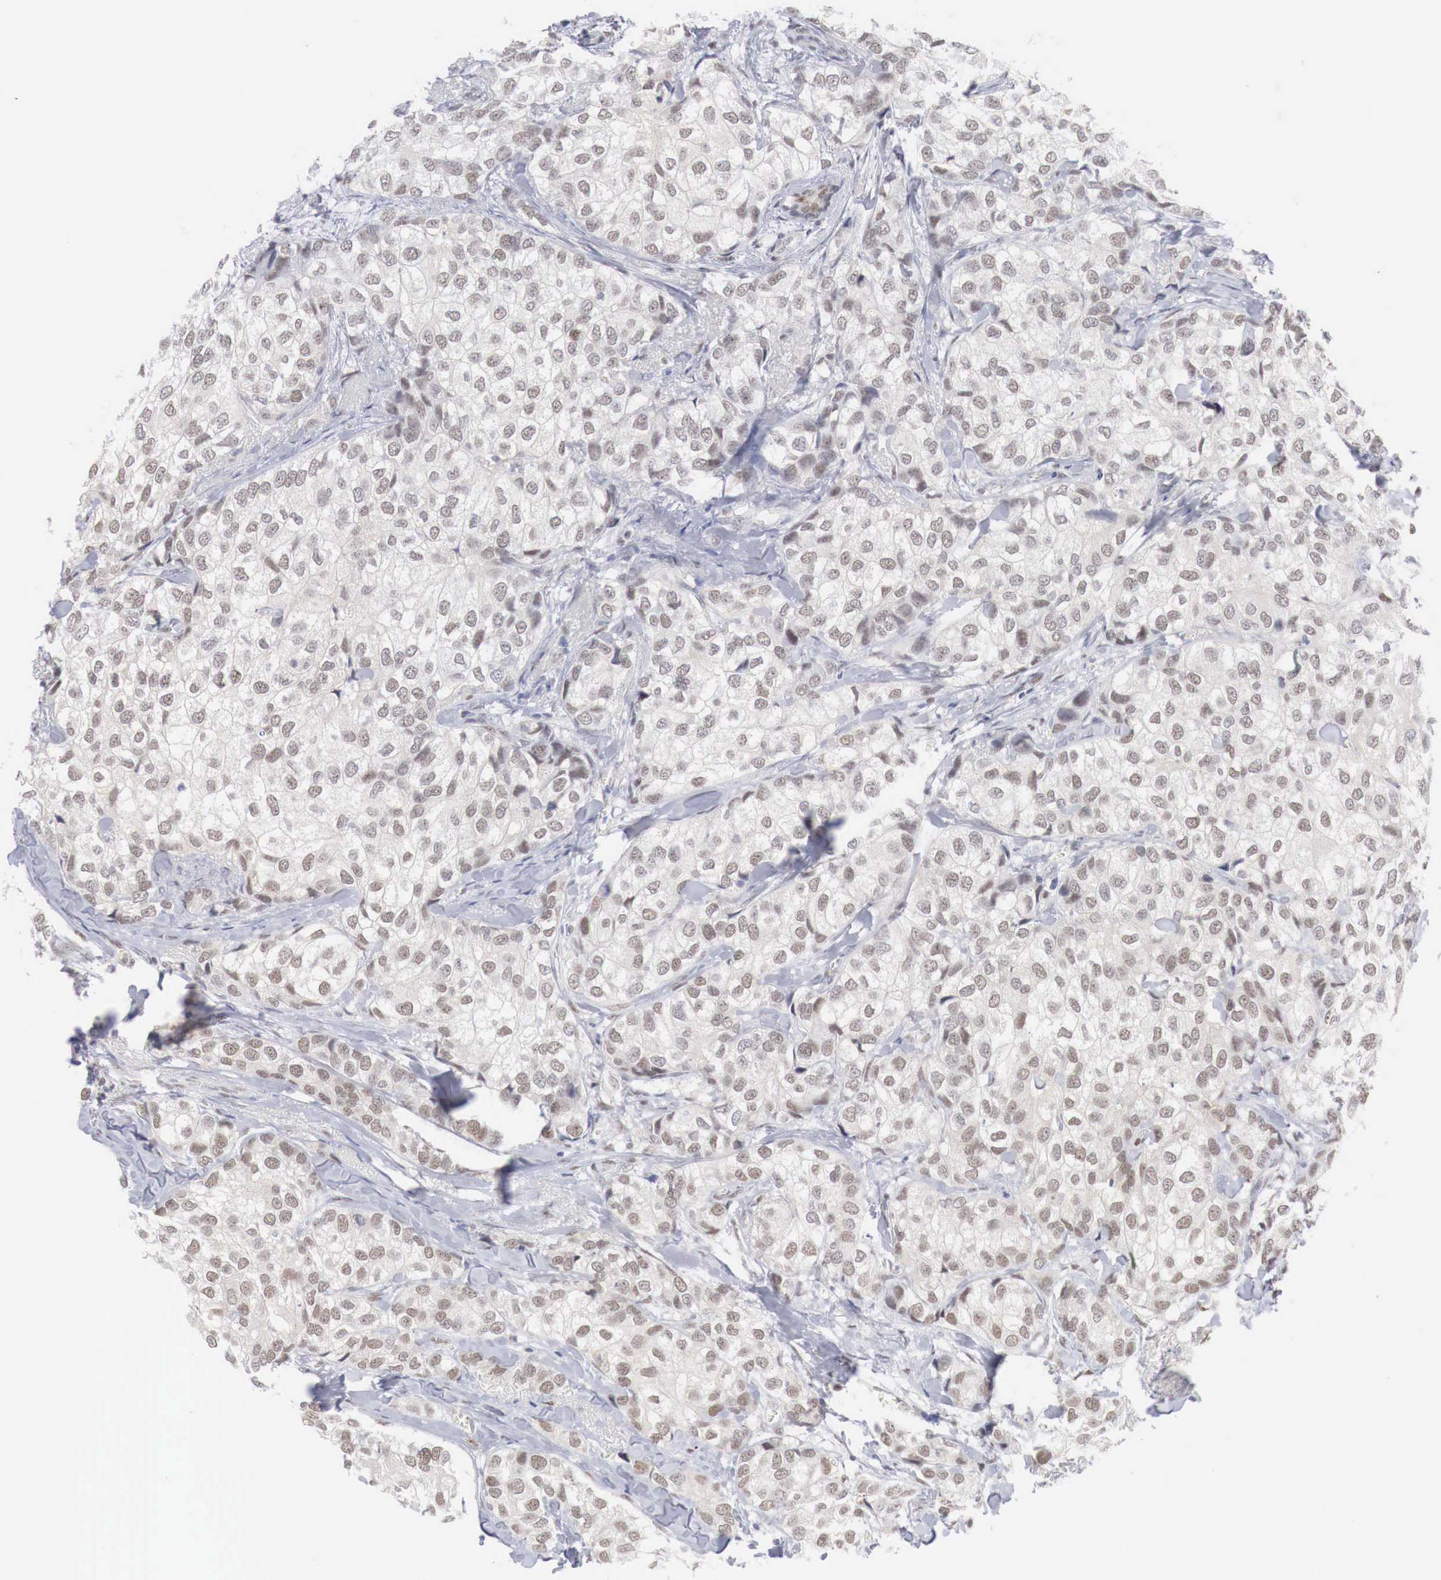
{"staining": {"intensity": "moderate", "quantity": ">75%", "location": "nuclear"}, "tissue": "breast cancer", "cell_type": "Tumor cells", "image_type": "cancer", "snomed": [{"axis": "morphology", "description": "Duct carcinoma"}, {"axis": "topography", "description": "Breast"}], "caption": "A high-resolution histopathology image shows immunohistochemistry (IHC) staining of infiltrating ductal carcinoma (breast), which shows moderate nuclear positivity in approximately >75% of tumor cells. The staining was performed using DAB, with brown indicating positive protein expression. Nuclei are stained blue with hematoxylin.", "gene": "FOXP2", "patient": {"sex": "female", "age": 68}}